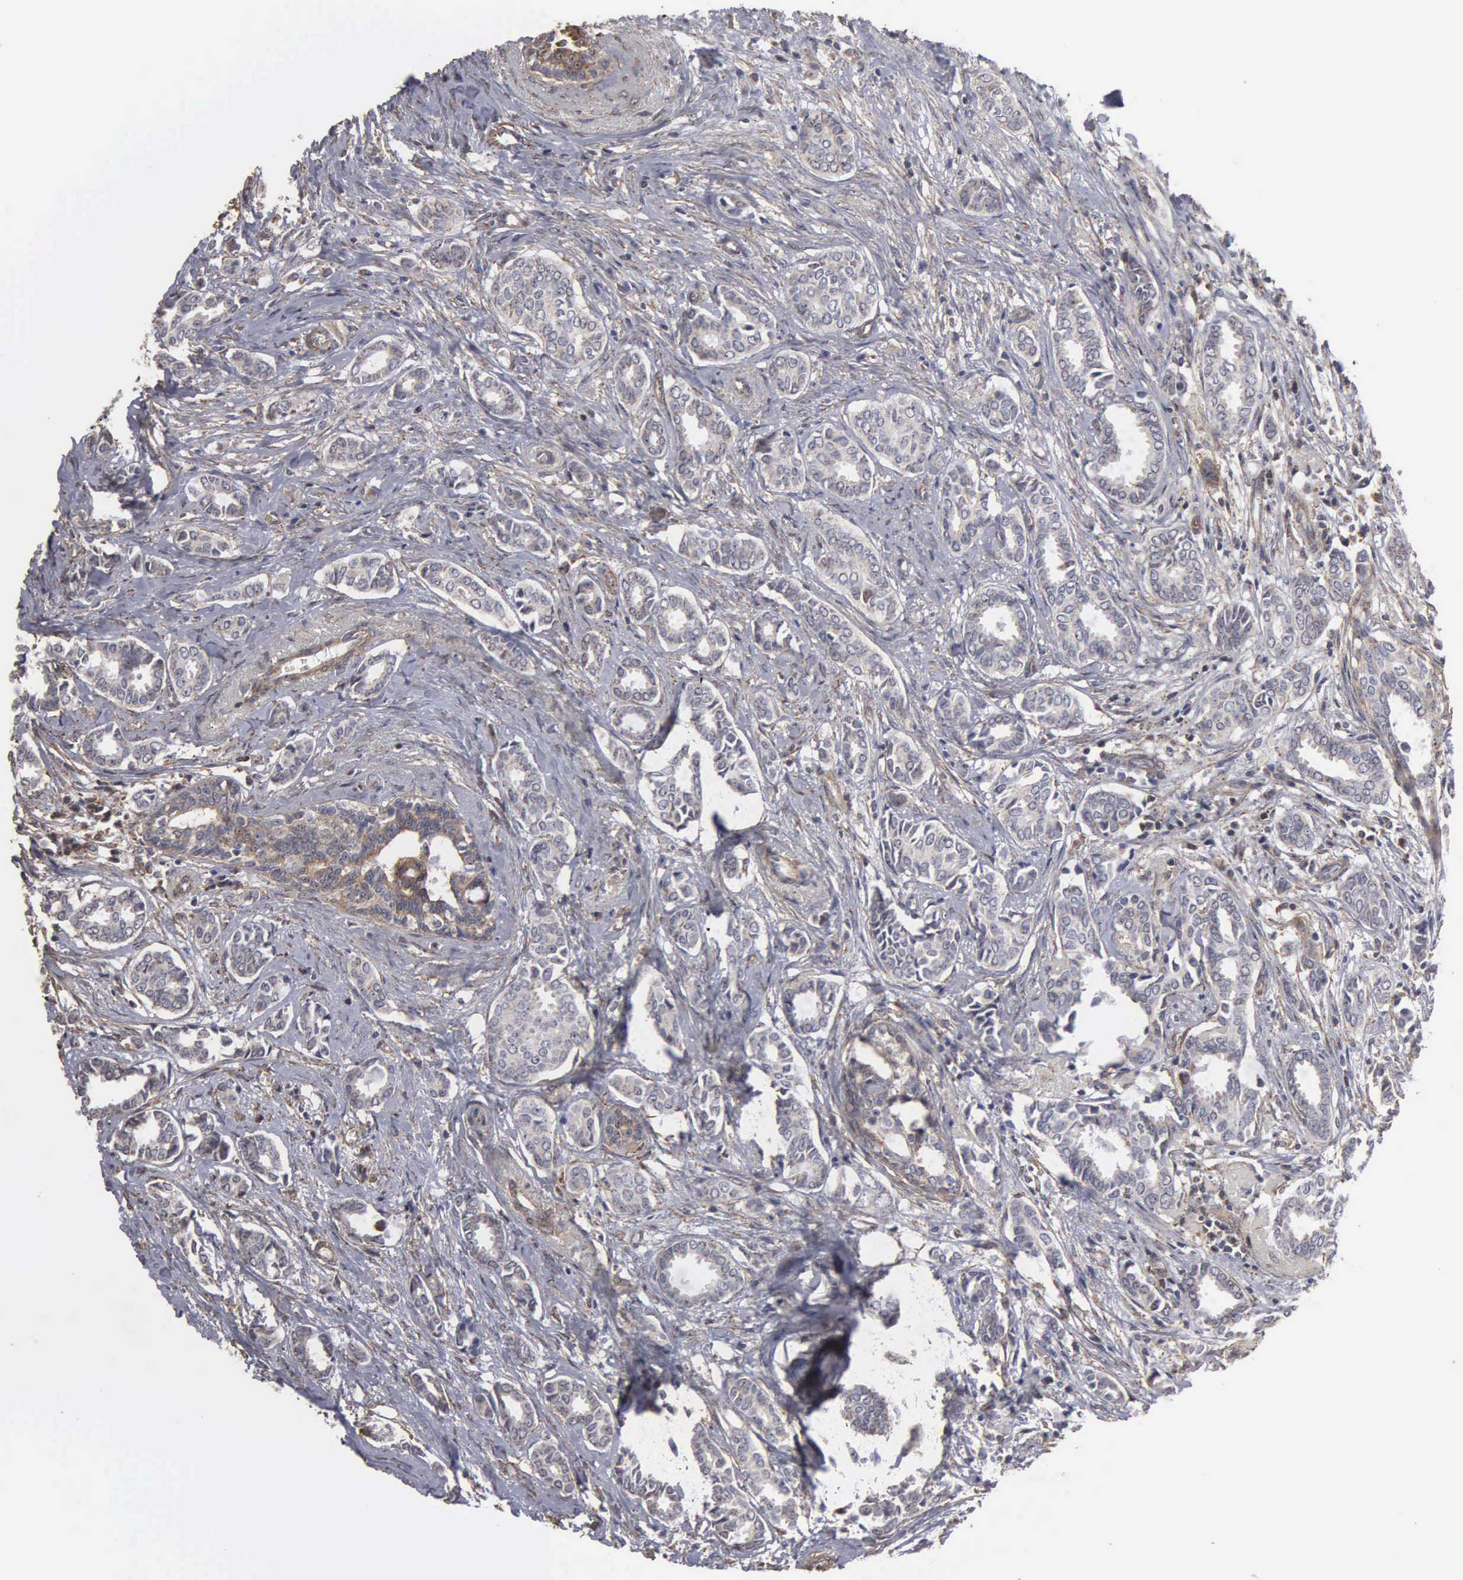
{"staining": {"intensity": "weak", "quantity": "<25%", "location": "cytoplasmic/membranous"}, "tissue": "breast cancer", "cell_type": "Tumor cells", "image_type": "cancer", "snomed": [{"axis": "morphology", "description": "Duct carcinoma"}, {"axis": "topography", "description": "Breast"}], "caption": "An immunohistochemistry micrograph of breast cancer is shown. There is no staining in tumor cells of breast cancer.", "gene": "NGDN", "patient": {"sex": "female", "age": 50}}